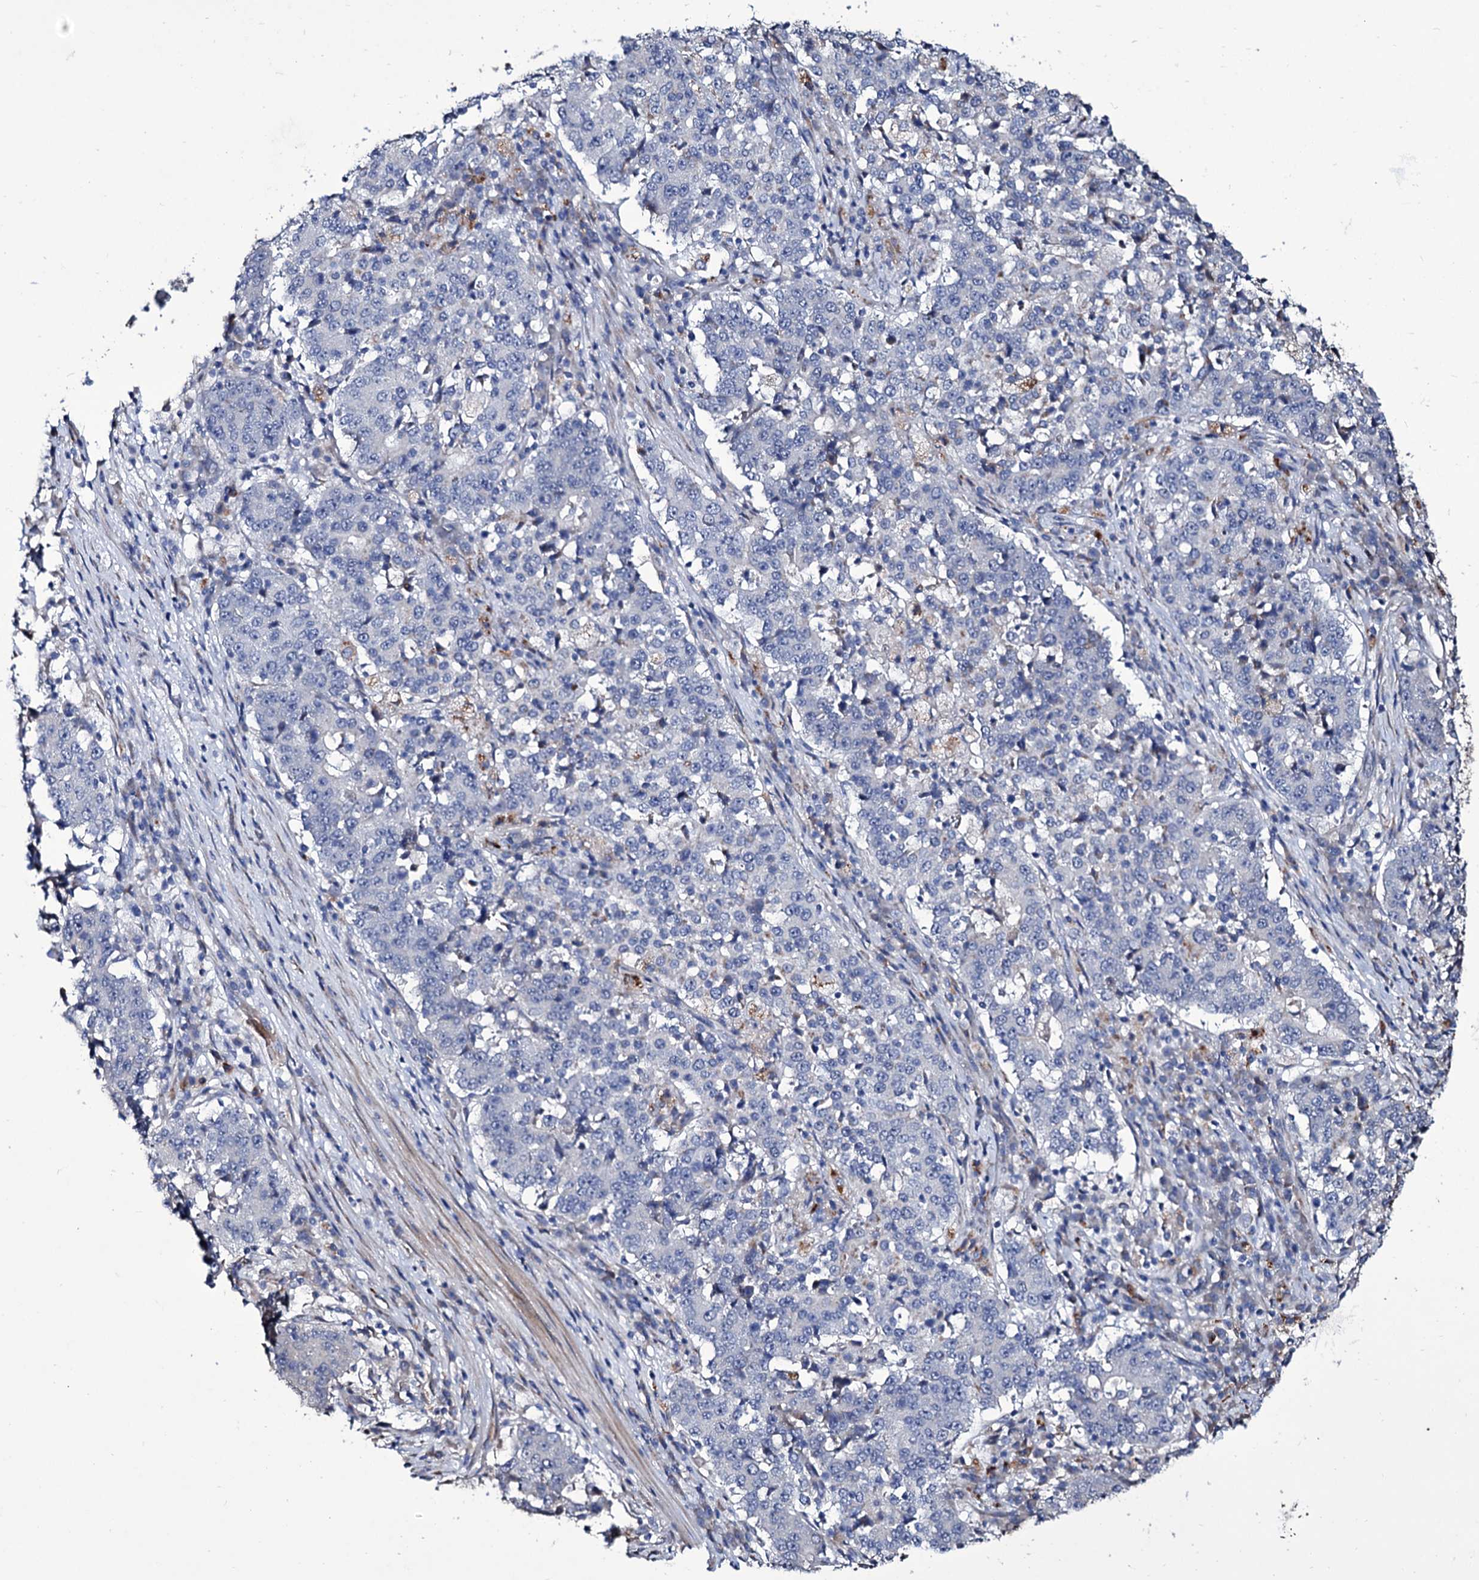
{"staining": {"intensity": "negative", "quantity": "none", "location": "none"}, "tissue": "stomach cancer", "cell_type": "Tumor cells", "image_type": "cancer", "snomed": [{"axis": "morphology", "description": "Adenocarcinoma, NOS"}, {"axis": "topography", "description": "Stomach"}], "caption": "This micrograph is of stomach cancer (adenocarcinoma) stained with IHC to label a protein in brown with the nuclei are counter-stained blue. There is no expression in tumor cells.", "gene": "TUBGCP5", "patient": {"sex": "male", "age": 59}}